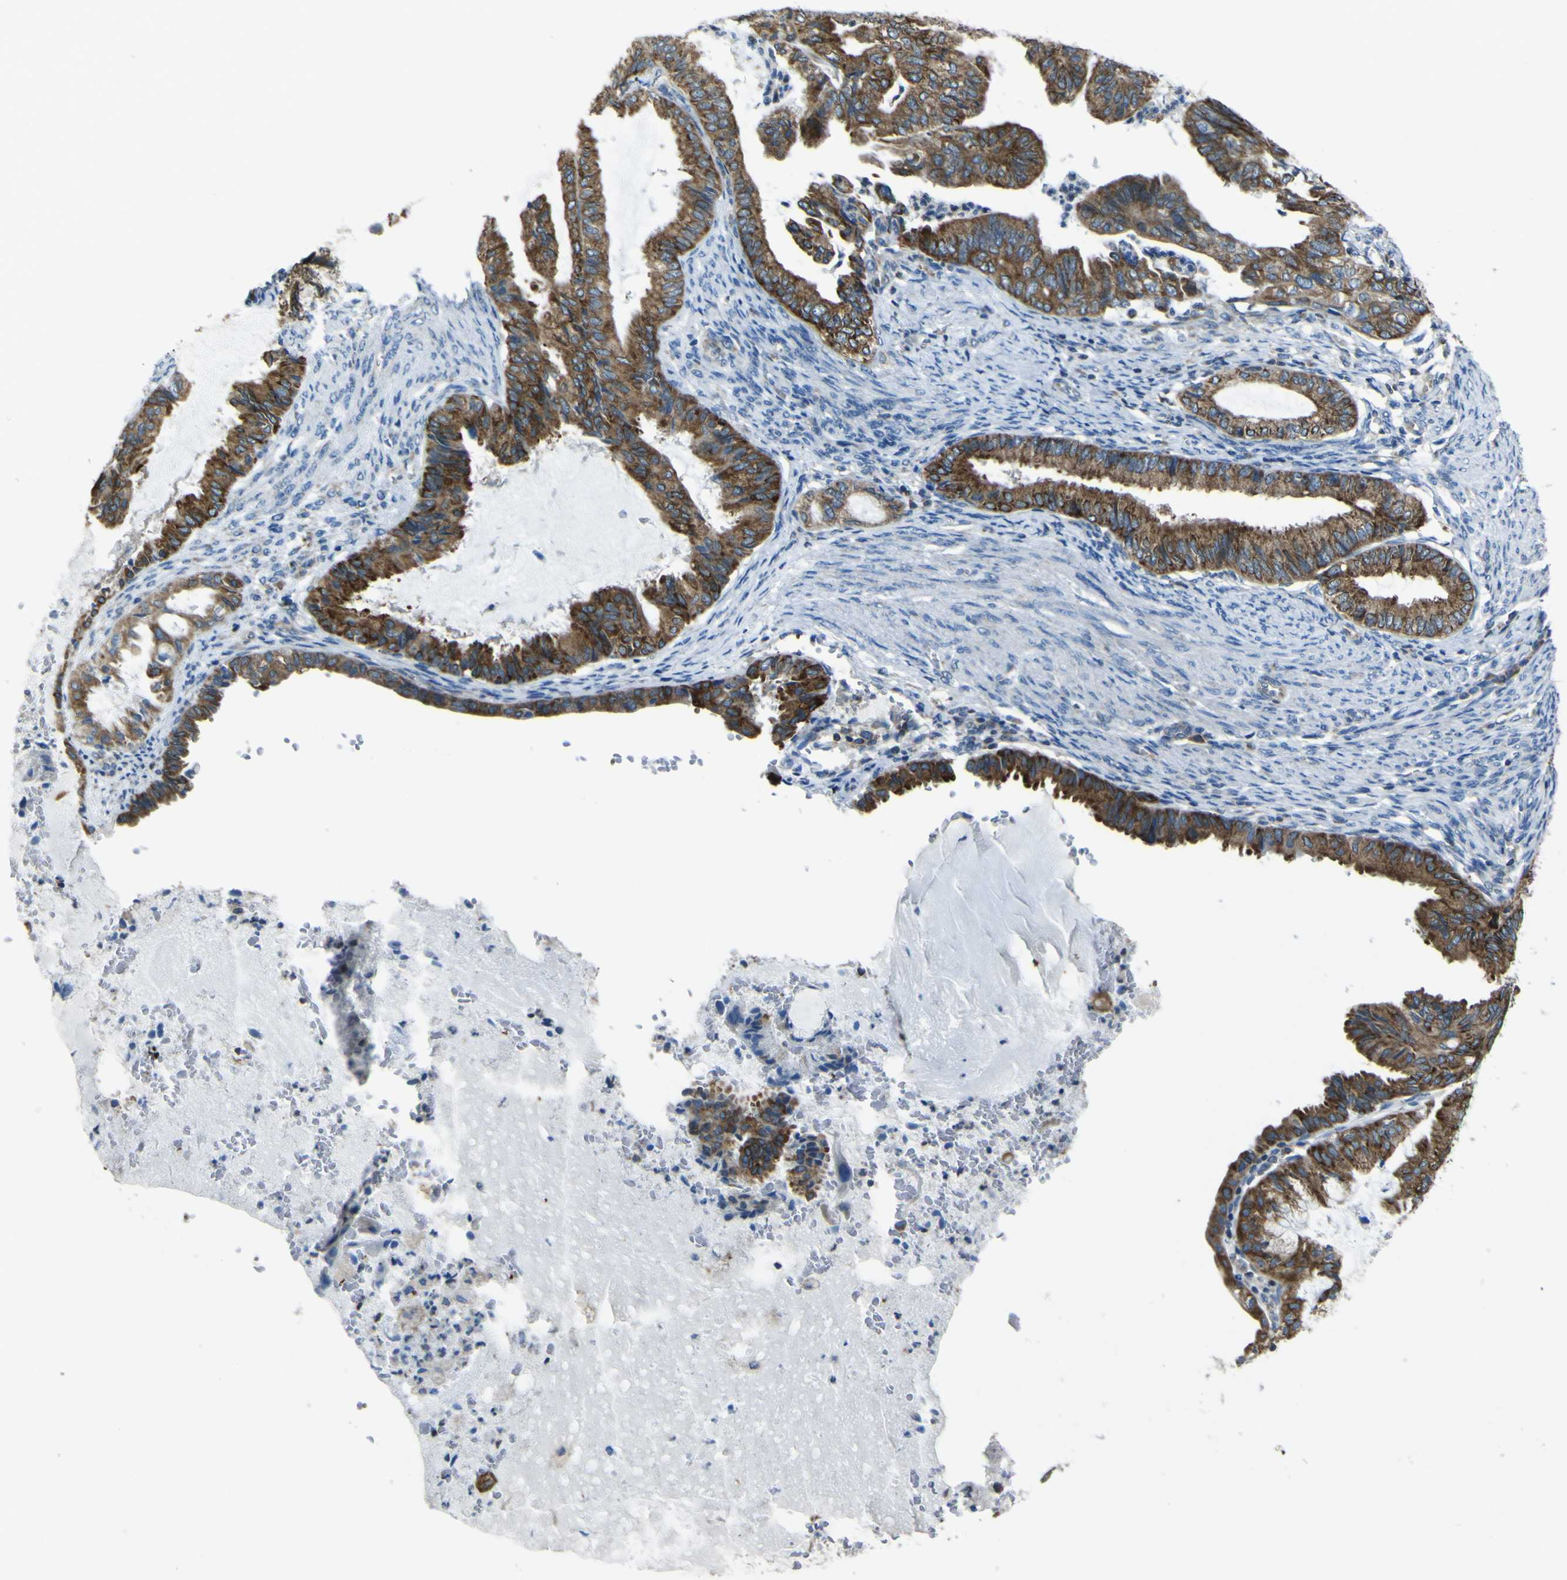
{"staining": {"intensity": "strong", "quantity": ">75%", "location": "cytoplasmic/membranous"}, "tissue": "endometrial cancer", "cell_type": "Tumor cells", "image_type": "cancer", "snomed": [{"axis": "morphology", "description": "Adenocarcinoma, NOS"}, {"axis": "topography", "description": "Endometrium"}], "caption": "A histopathology image showing strong cytoplasmic/membranous expression in about >75% of tumor cells in adenocarcinoma (endometrial), as visualized by brown immunohistochemical staining.", "gene": "STIM1", "patient": {"sex": "female", "age": 86}}